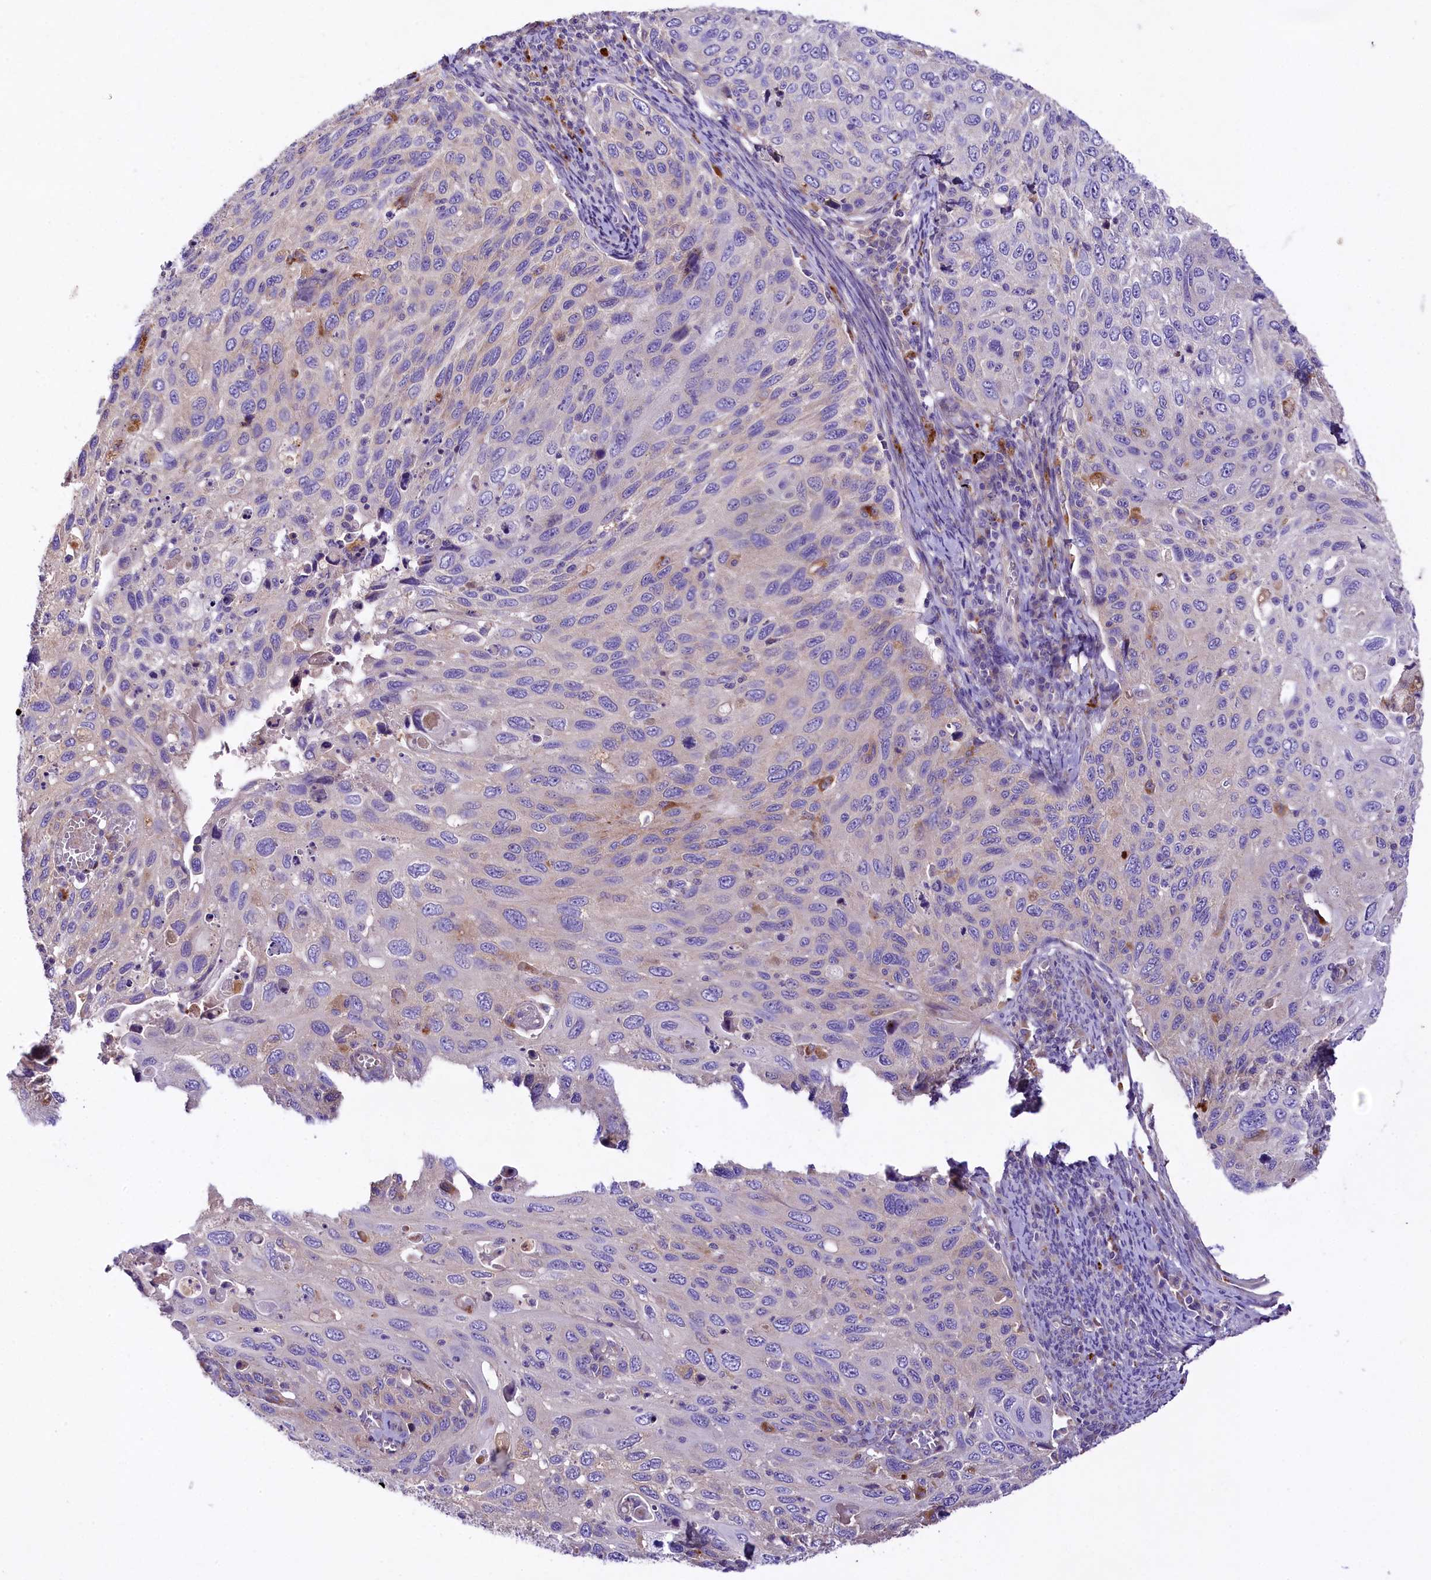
{"staining": {"intensity": "negative", "quantity": "none", "location": "none"}, "tissue": "cervical cancer", "cell_type": "Tumor cells", "image_type": "cancer", "snomed": [{"axis": "morphology", "description": "Squamous cell carcinoma, NOS"}, {"axis": "topography", "description": "Cervix"}], "caption": "Tumor cells are negative for brown protein staining in cervical cancer (squamous cell carcinoma).", "gene": "PEMT", "patient": {"sex": "female", "age": 70}}